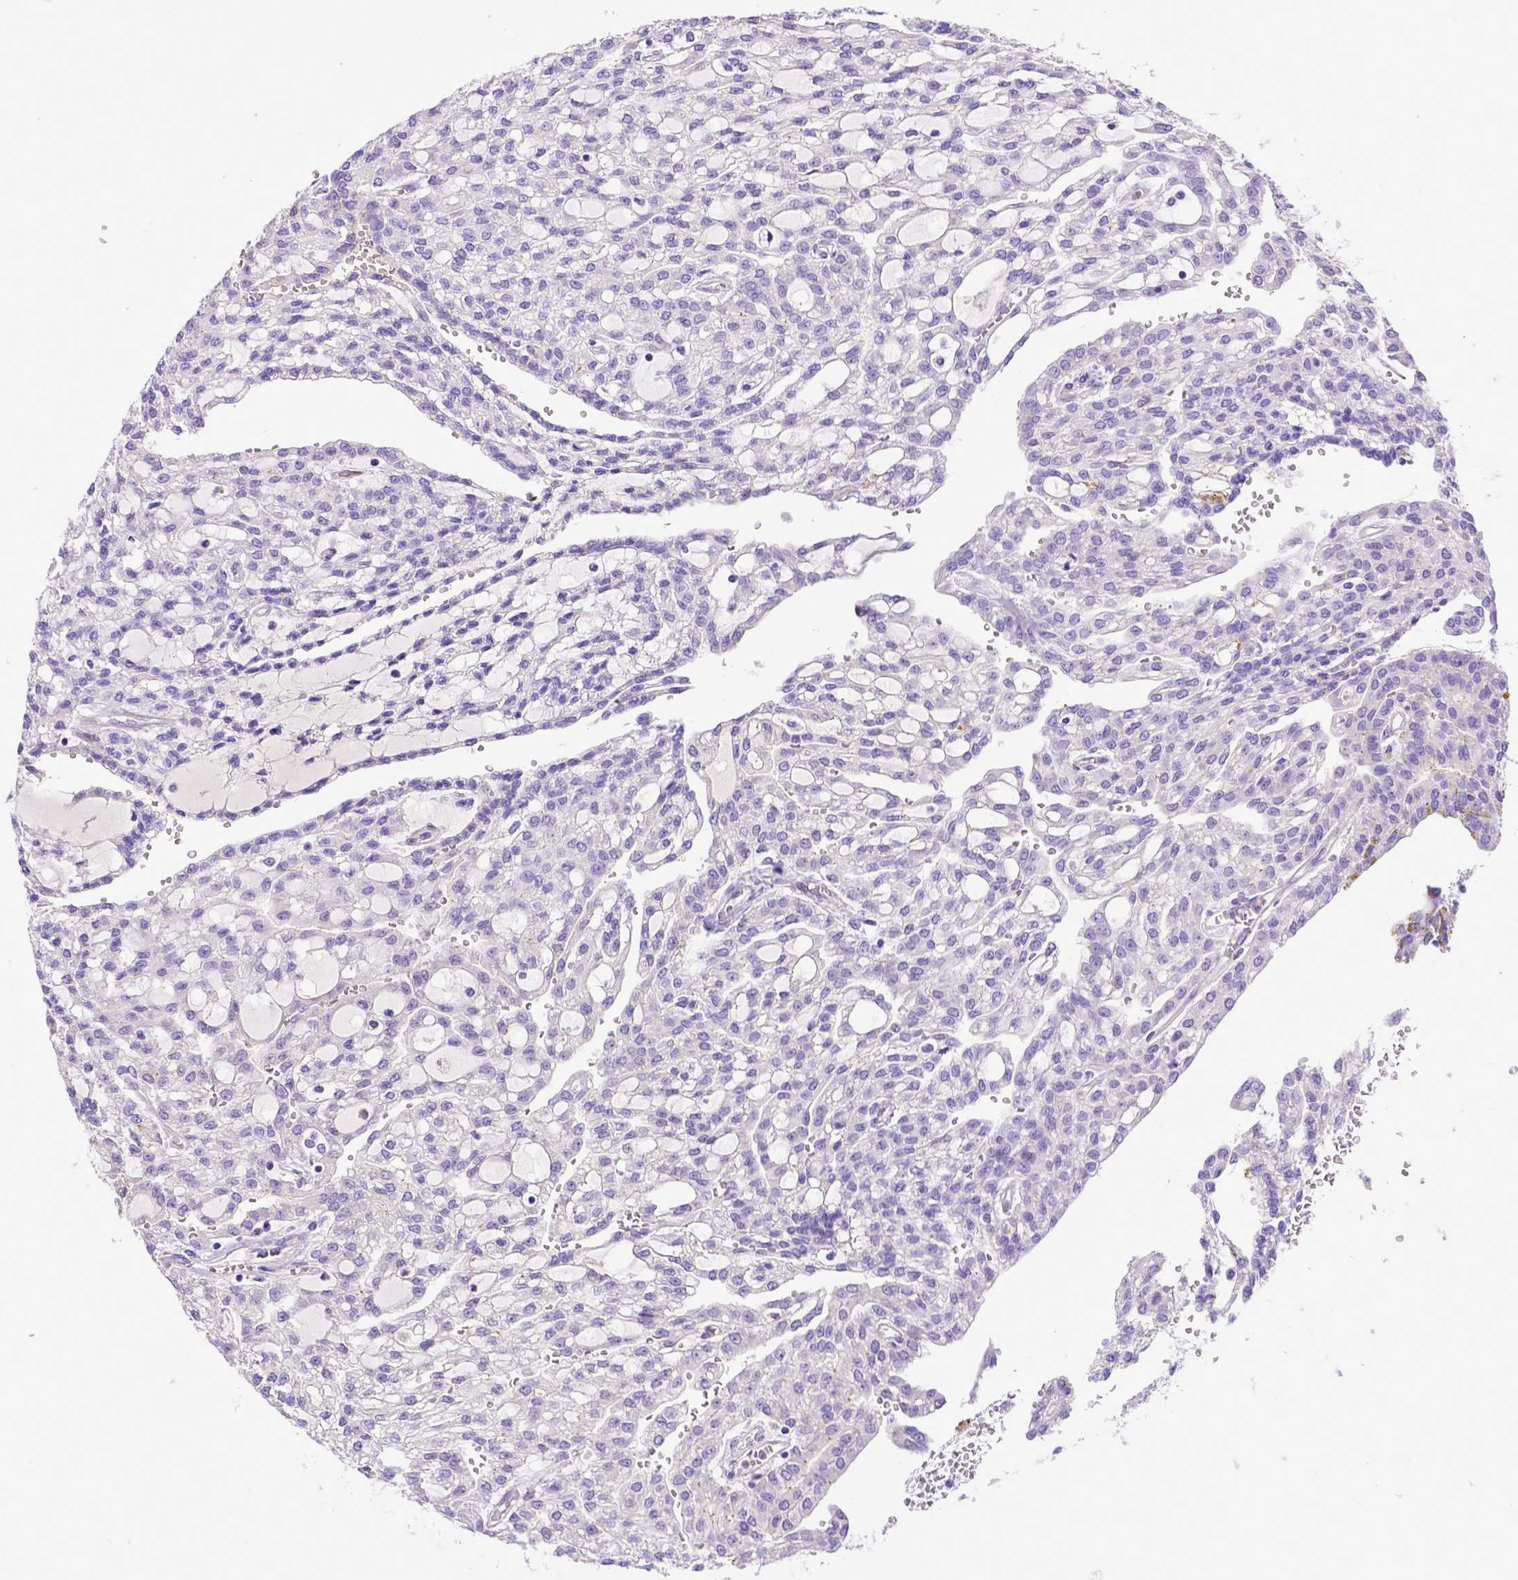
{"staining": {"intensity": "negative", "quantity": "none", "location": "none"}, "tissue": "renal cancer", "cell_type": "Tumor cells", "image_type": "cancer", "snomed": [{"axis": "morphology", "description": "Adenocarcinoma, NOS"}, {"axis": "topography", "description": "Kidney"}], "caption": "An IHC micrograph of renal adenocarcinoma is shown. There is no staining in tumor cells of renal adenocarcinoma. (DAB IHC with hematoxylin counter stain).", "gene": "CFAP300", "patient": {"sex": "male", "age": 63}}